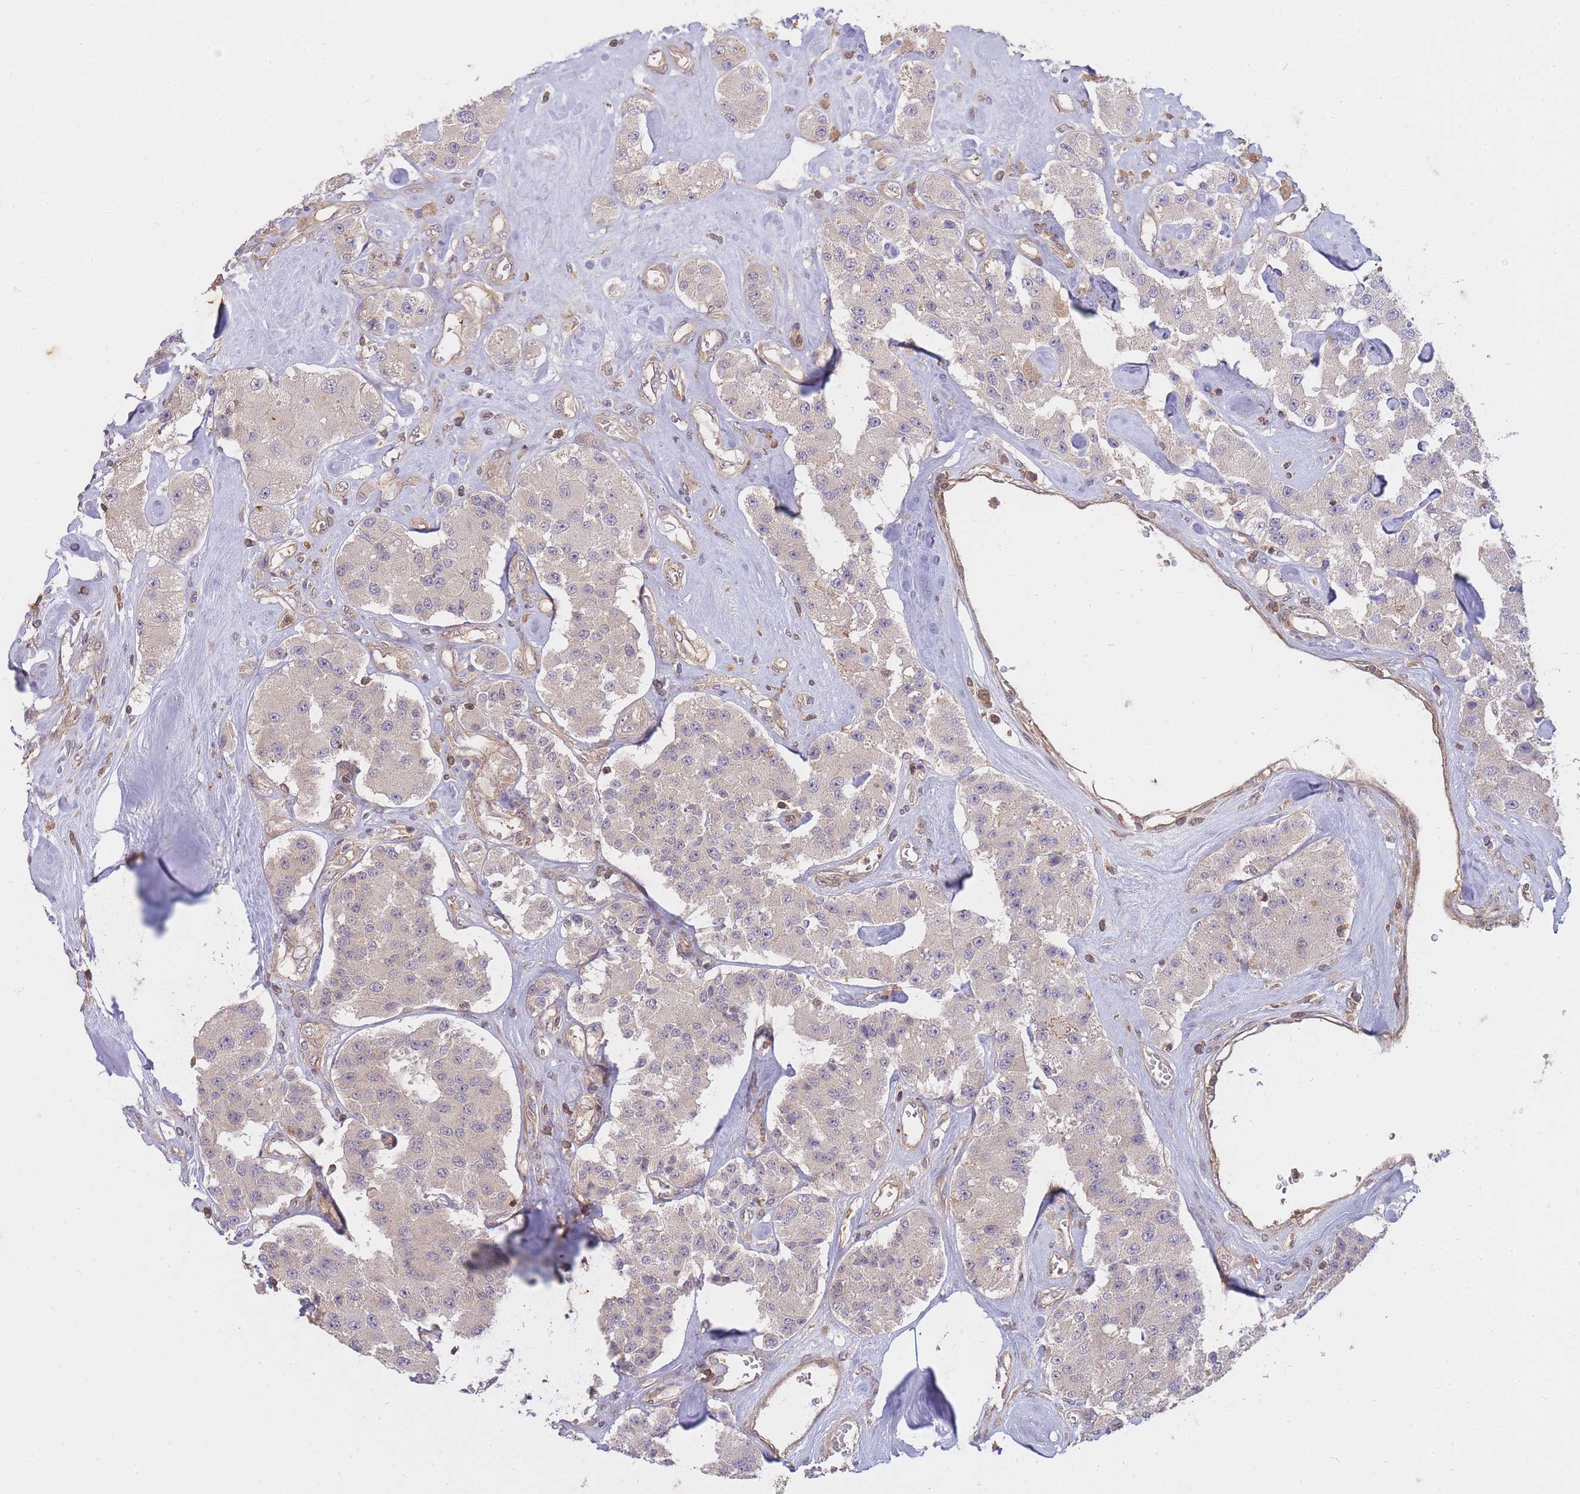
{"staining": {"intensity": "negative", "quantity": "none", "location": "none"}, "tissue": "carcinoid", "cell_type": "Tumor cells", "image_type": "cancer", "snomed": [{"axis": "morphology", "description": "Carcinoid, malignant, NOS"}, {"axis": "topography", "description": "Pancreas"}], "caption": "An image of human malignant carcinoid is negative for staining in tumor cells.", "gene": "ST8SIA4", "patient": {"sex": "male", "age": 41}}